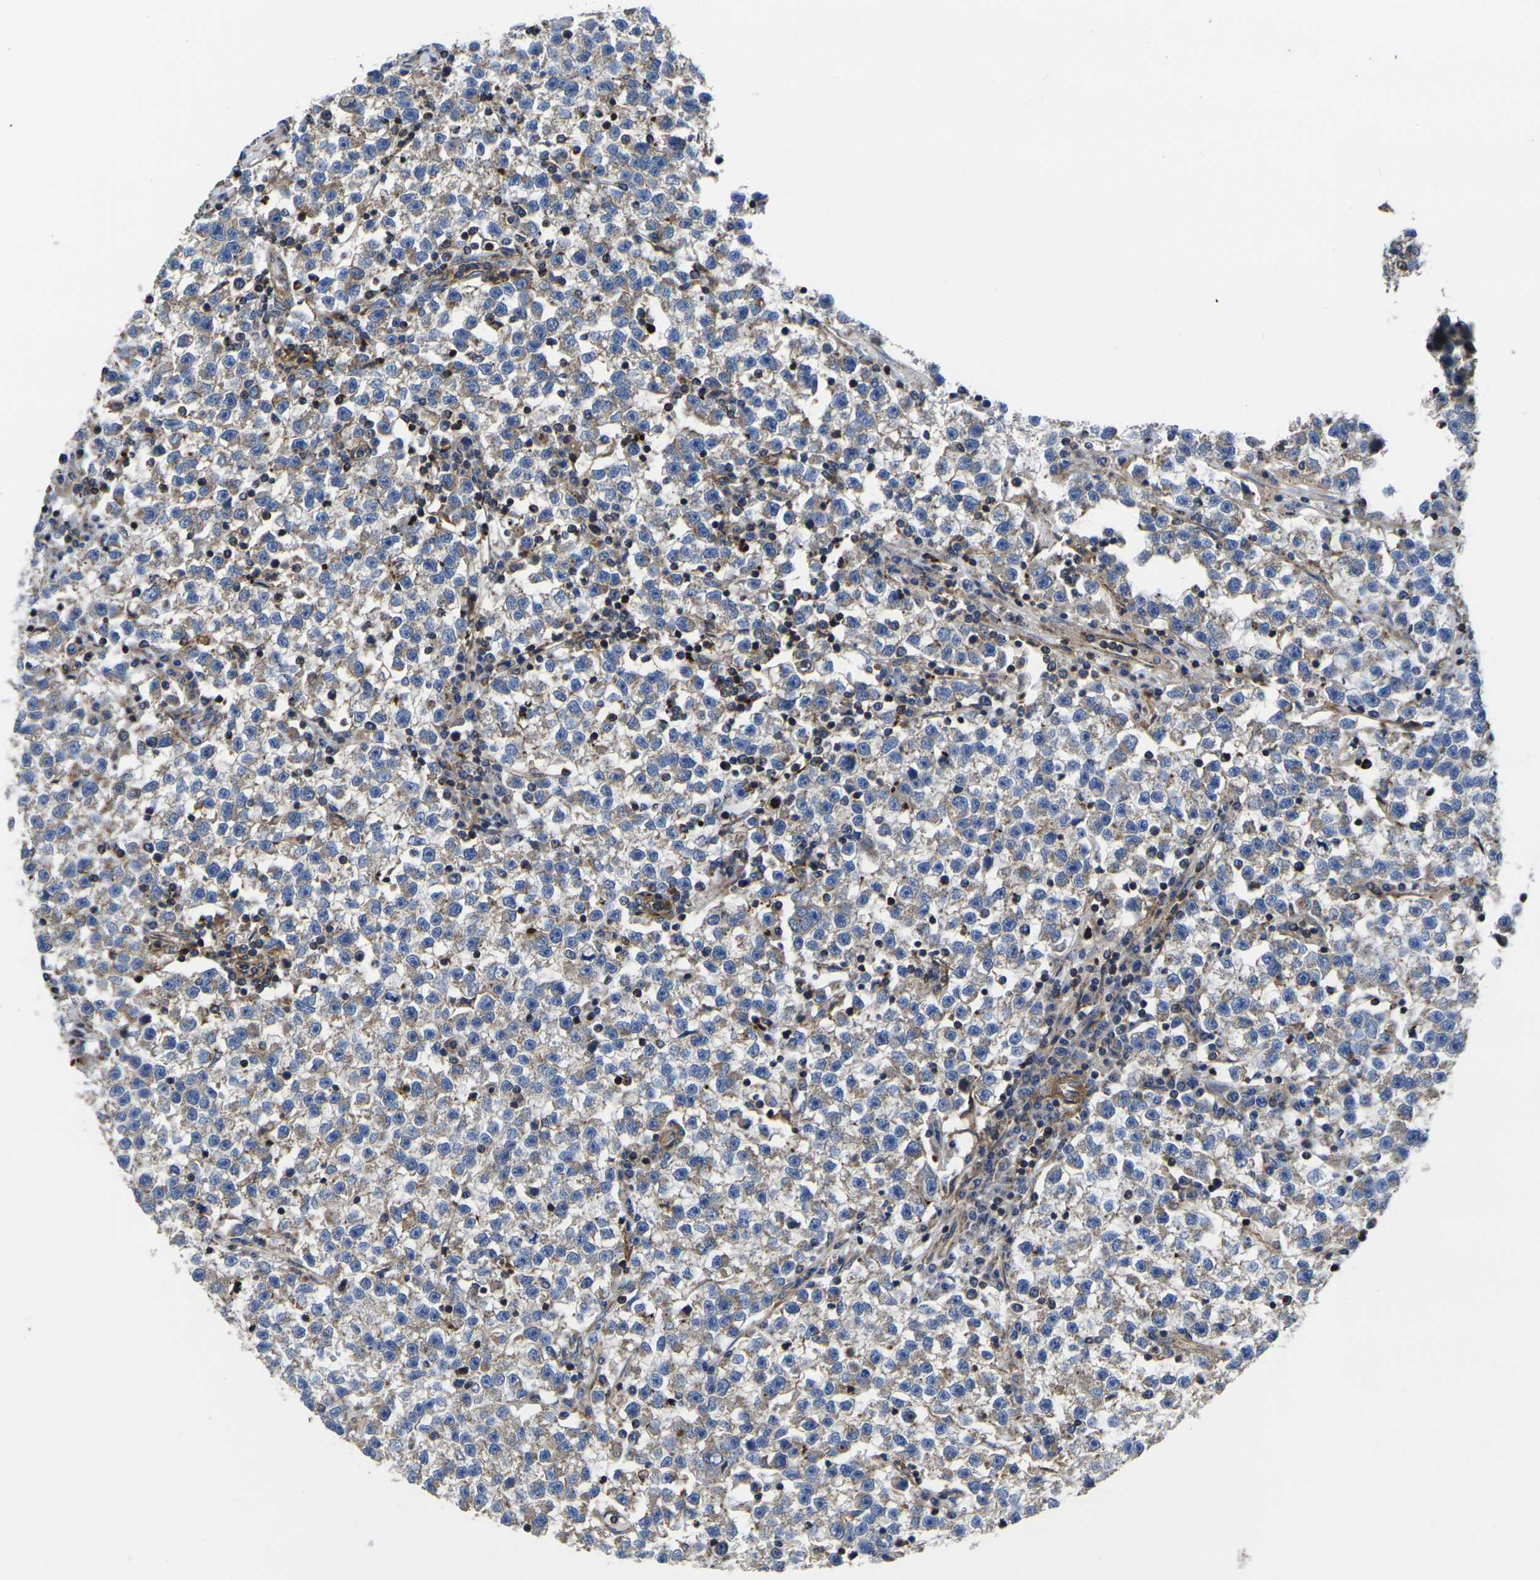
{"staining": {"intensity": "weak", "quantity": ">75%", "location": "cytoplasmic/membranous"}, "tissue": "testis cancer", "cell_type": "Tumor cells", "image_type": "cancer", "snomed": [{"axis": "morphology", "description": "Seminoma, NOS"}, {"axis": "topography", "description": "Testis"}], "caption": "Testis cancer stained for a protein (brown) demonstrates weak cytoplasmic/membranous positive expression in approximately >75% of tumor cells.", "gene": "GPR4", "patient": {"sex": "male", "age": 22}}